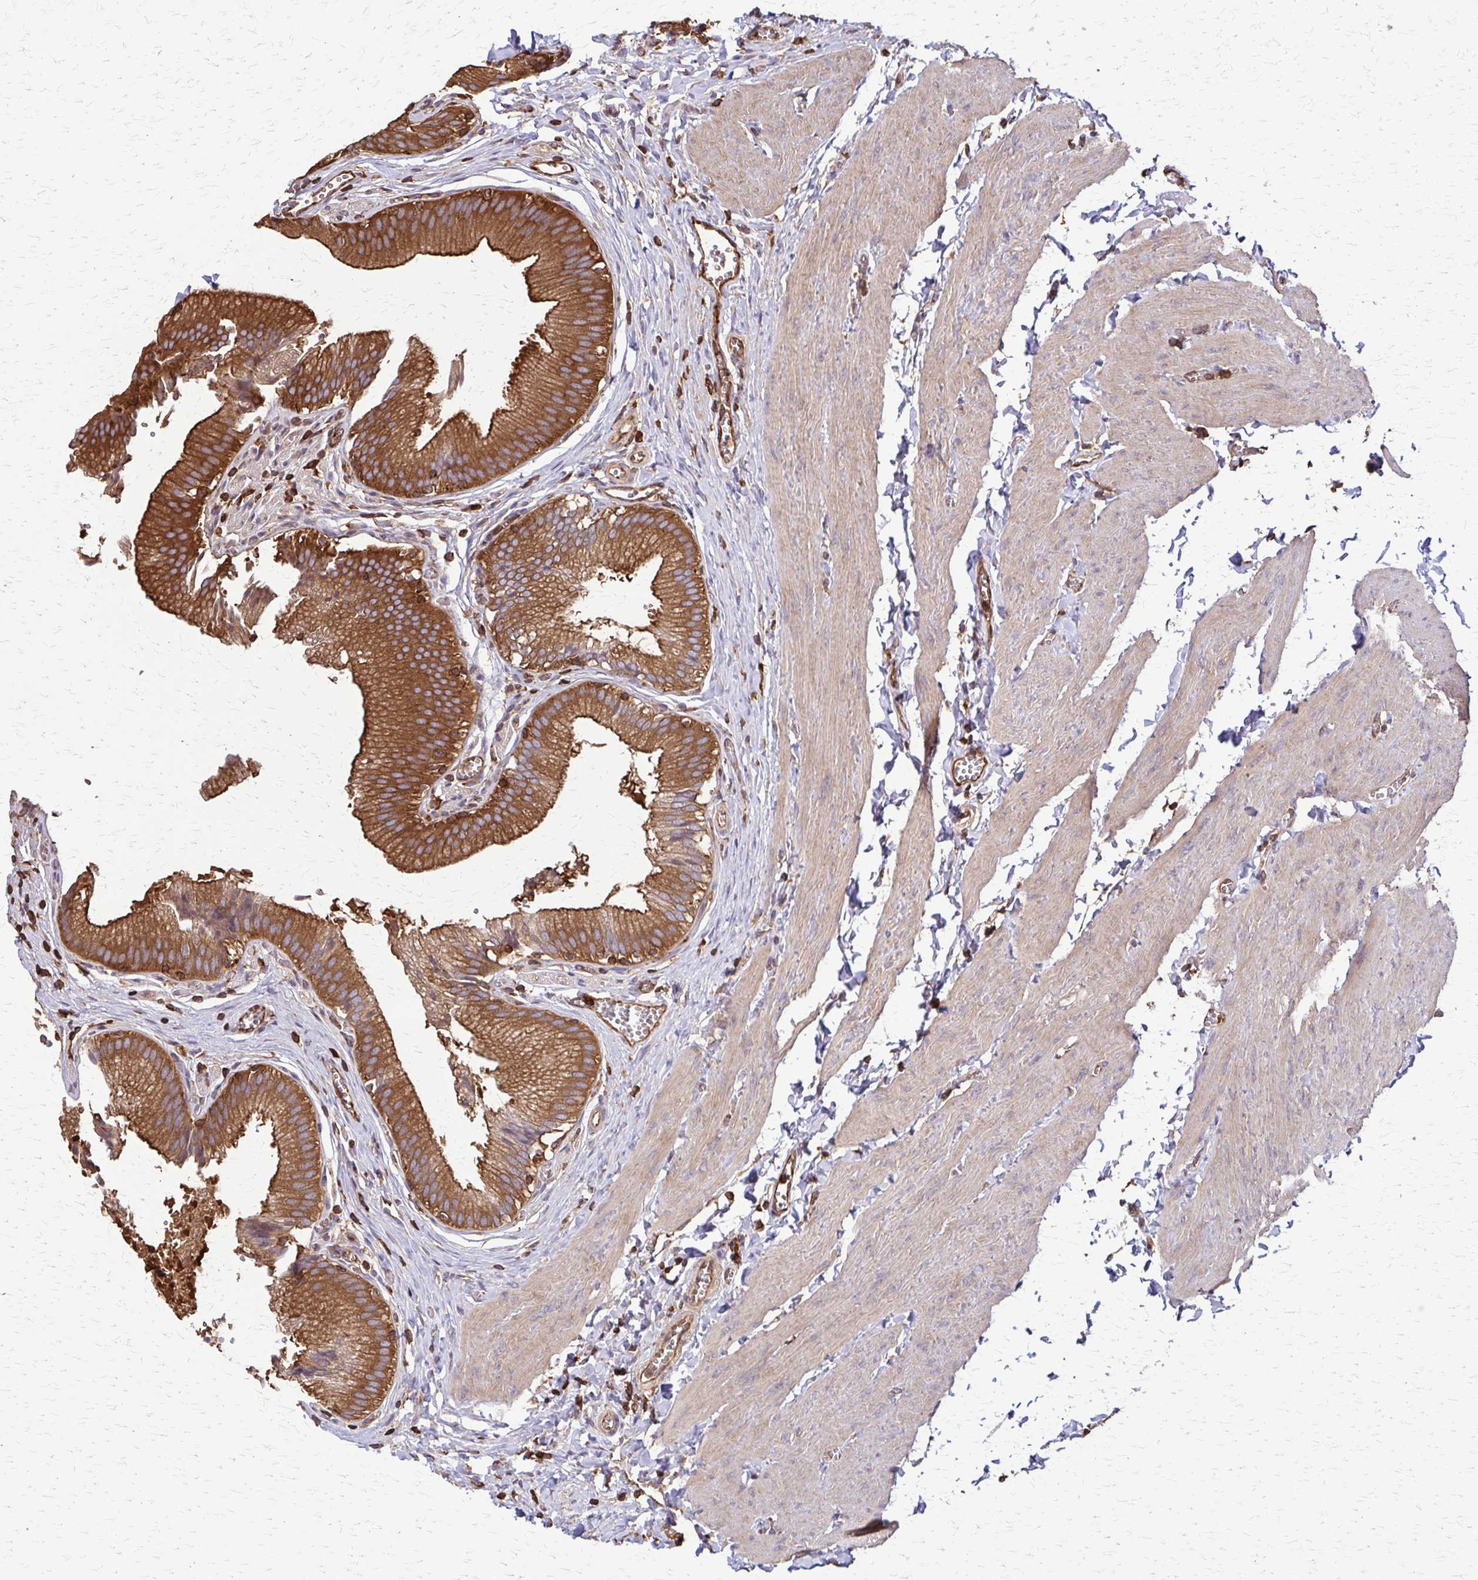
{"staining": {"intensity": "strong", "quantity": ">75%", "location": "cytoplasmic/membranous"}, "tissue": "gallbladder", "cell_type": "Glandular cells", "image_type": "normal", "snomed": [{"axis": "morphology", "description": "Normal tissue, NOS"}, {"axis": "topography", "description": "Gallbladder"}, {"axis": "topography", "description": "Peripheral nerve tissue"}], "caption": "Immunohistochemistry image of normal gallbladder: gallbladder stained using IHC shows high levels of strong protein expression localized specifically in the cytoplasmic/membranous of glandular cells, appearing as a cytoplasmic/membranous brown color.", "gene": "EEF2", "patient": {"sex": "male", "age": 17}}